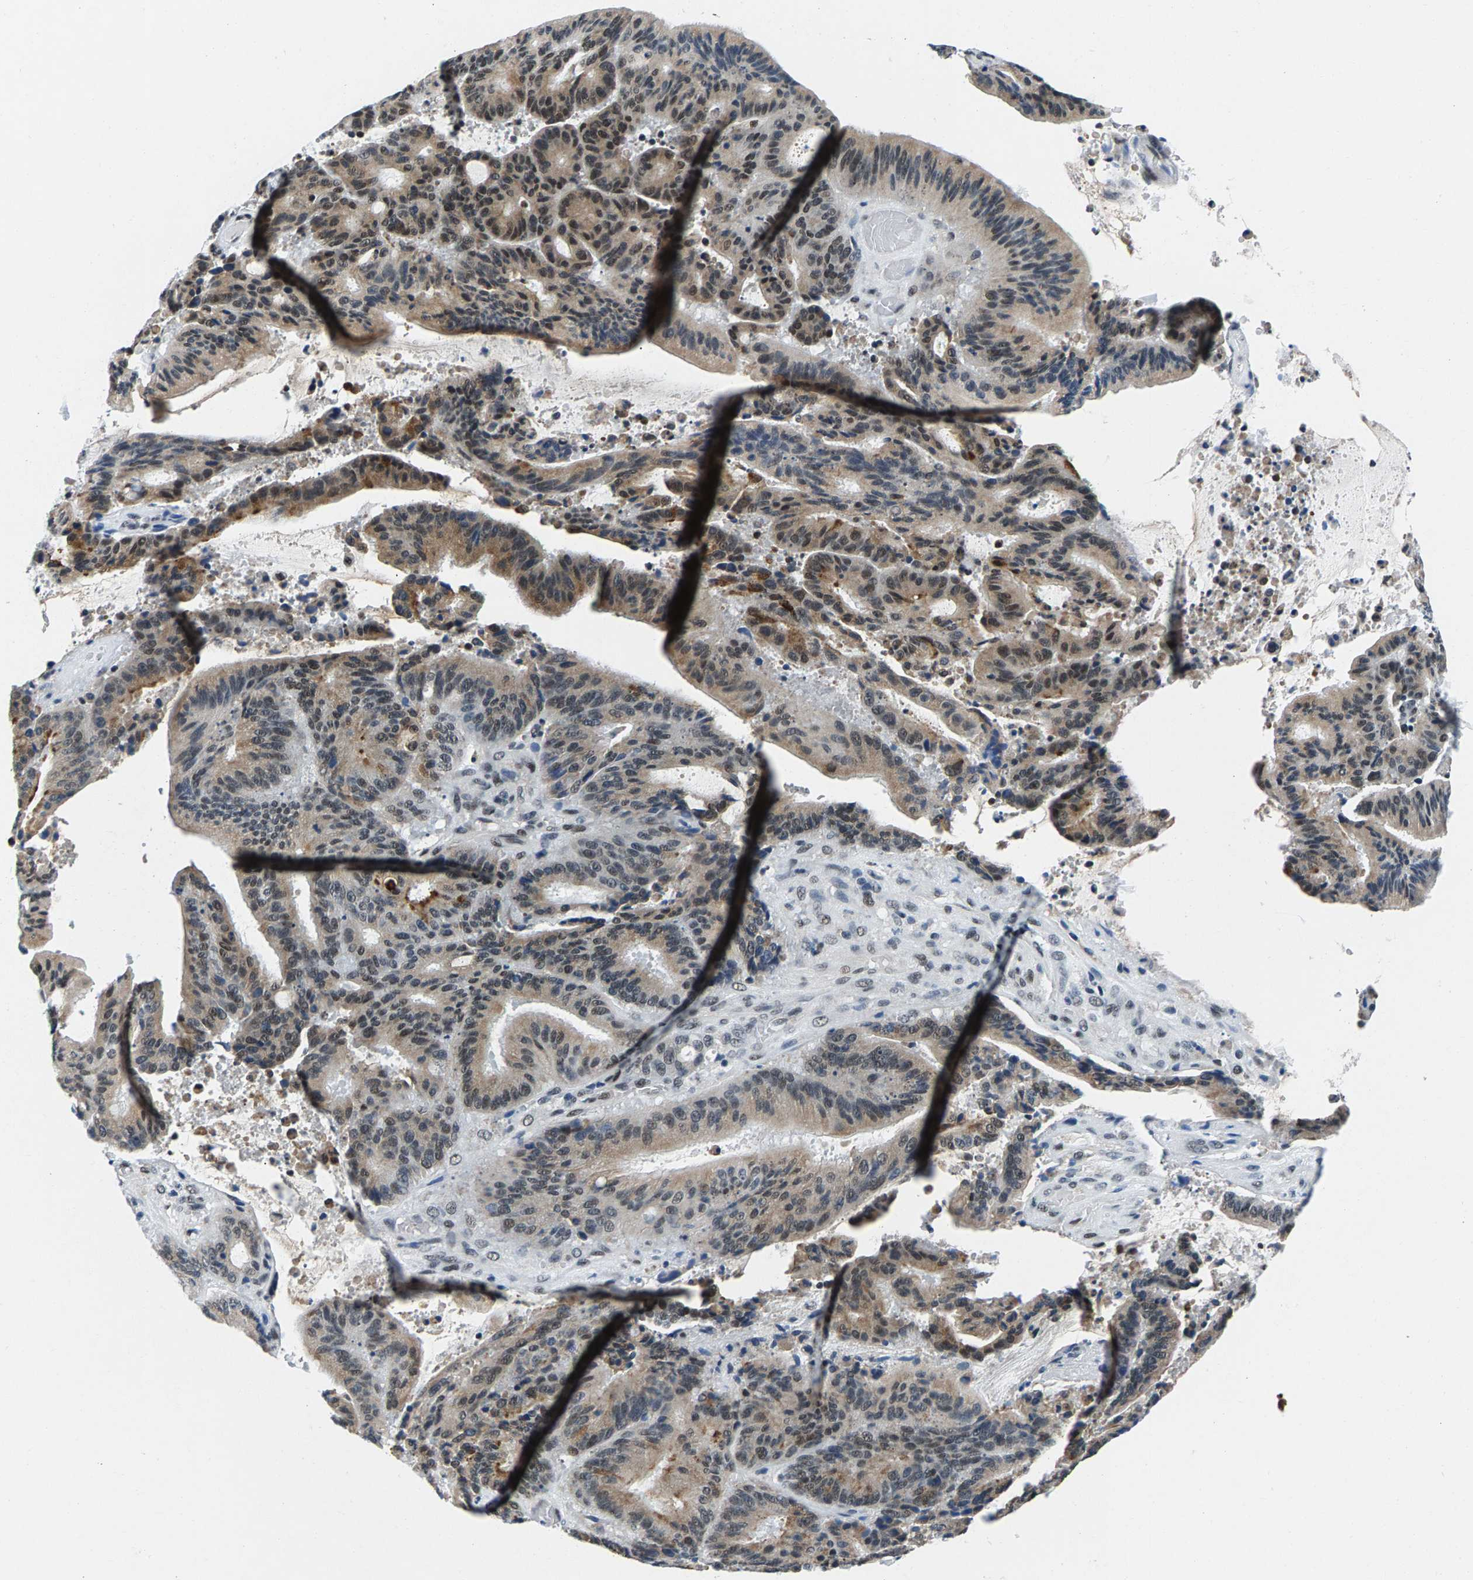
{"staining": {"intensity": "weak", "quantity": ">75%", "location": "cytoplasmic/membranous,nuclear"}, "tissue": "liver cancer", "cell_type": "Tumor cells", "image_type": "cancer", "snomed": [{"axis": "morphology", "description": "Normal tissue, NOS"}, {"axis": "morphology", "description": "Cholangiocarcinoma"}, {"axis": "topography", "description": "Liver"}, {"axis": "topography", "description": "Peripheral nerve tissue"}], "caption": "Tumor cells display weak cytoplasmic/membranous and nuclear positivity in about >75% of cells in liver cholangiocarcinoma.", "gene": "ATF2", "patient": {"sex": "female", "age": 73}}